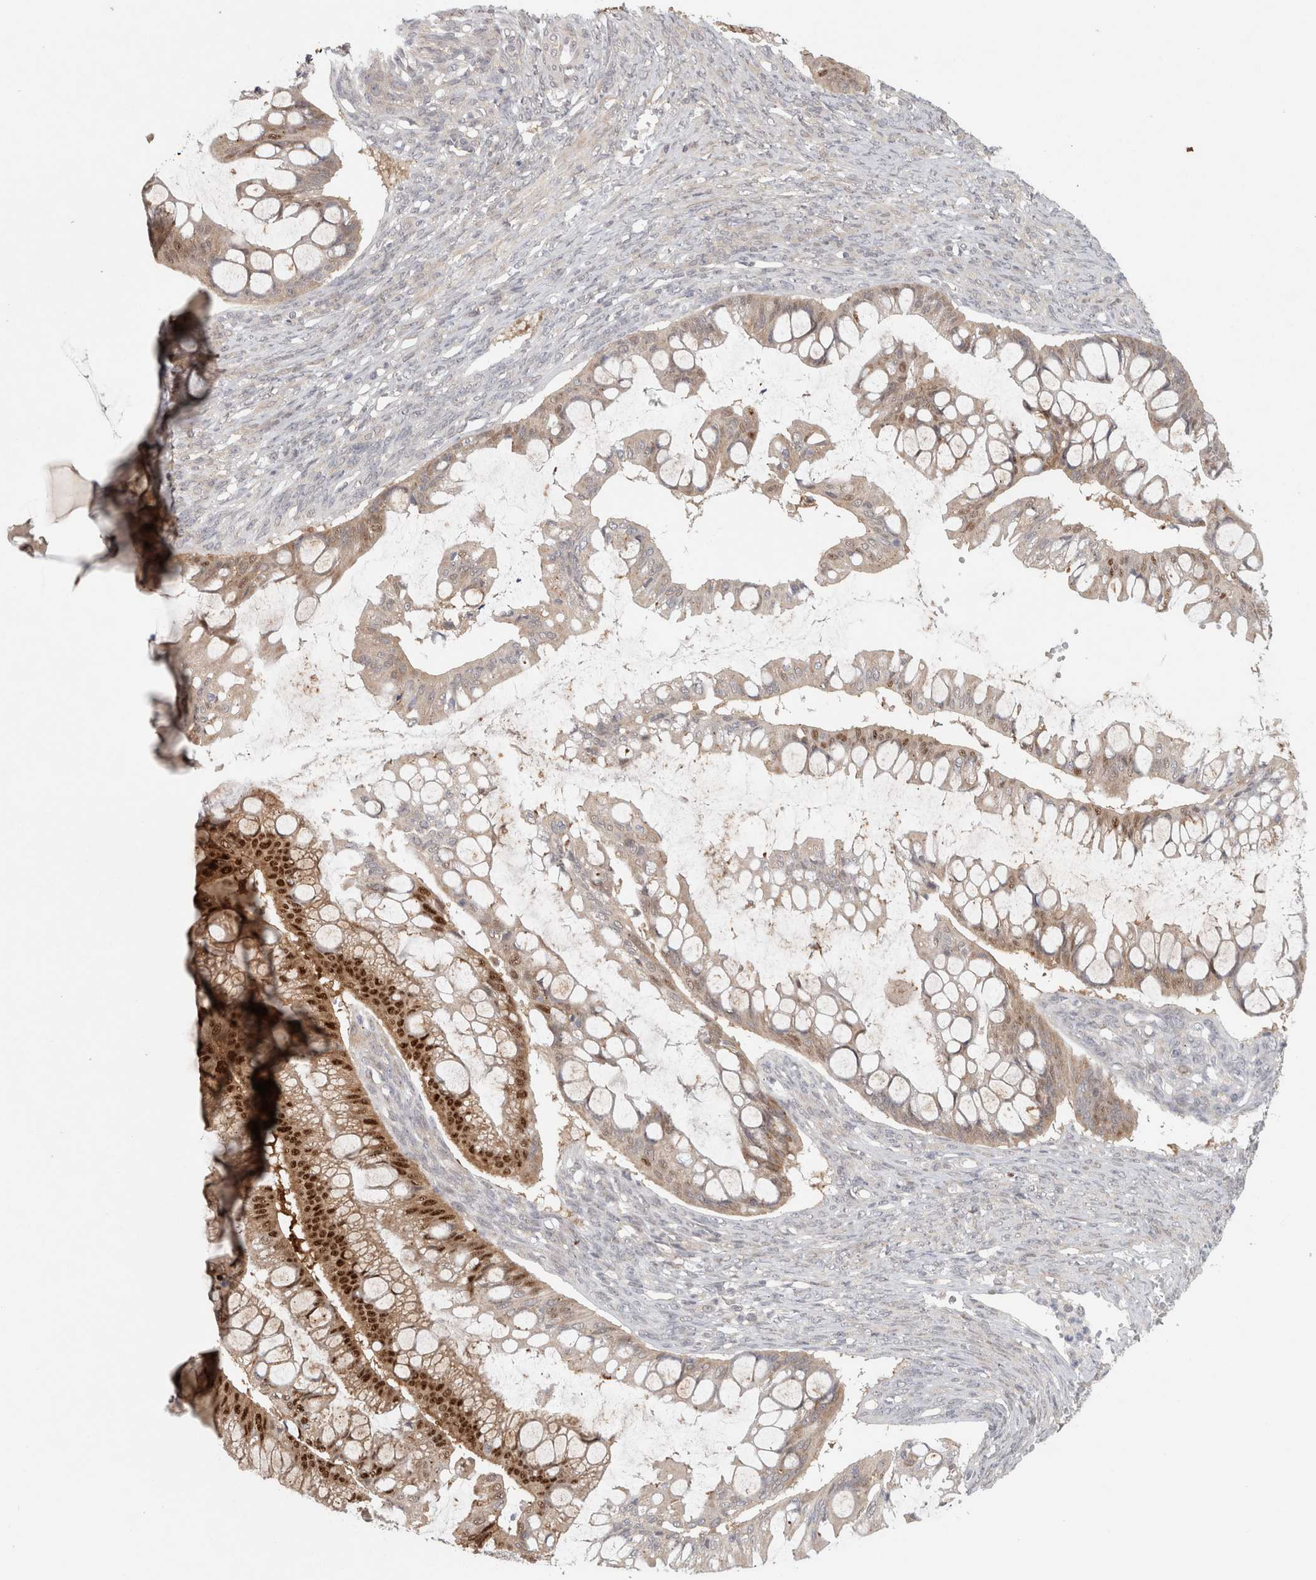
{"staining": {"intensity": "strong", "quantity": "25%-75%", "location": "cytoplasmic/membranous,nuclear"}, "tissue": "ovarian cancer", "cell_type": "Tumor cells", "image_type": "cancer", "snomed": [{"axis": "morphology", "description": "Cystadenocarcinoma, mucinous, NOS"}, {"axis": "topography", "description": "Ovary"}], "caption": "Ovarian cancer stained with a brown dye reveals strong cytoplasmic/membranous and nuclear positive positivity in about 25%-75% of tumor cells.", "gene": "KDM8", "patient": {"sex": "female", "age": 73}}